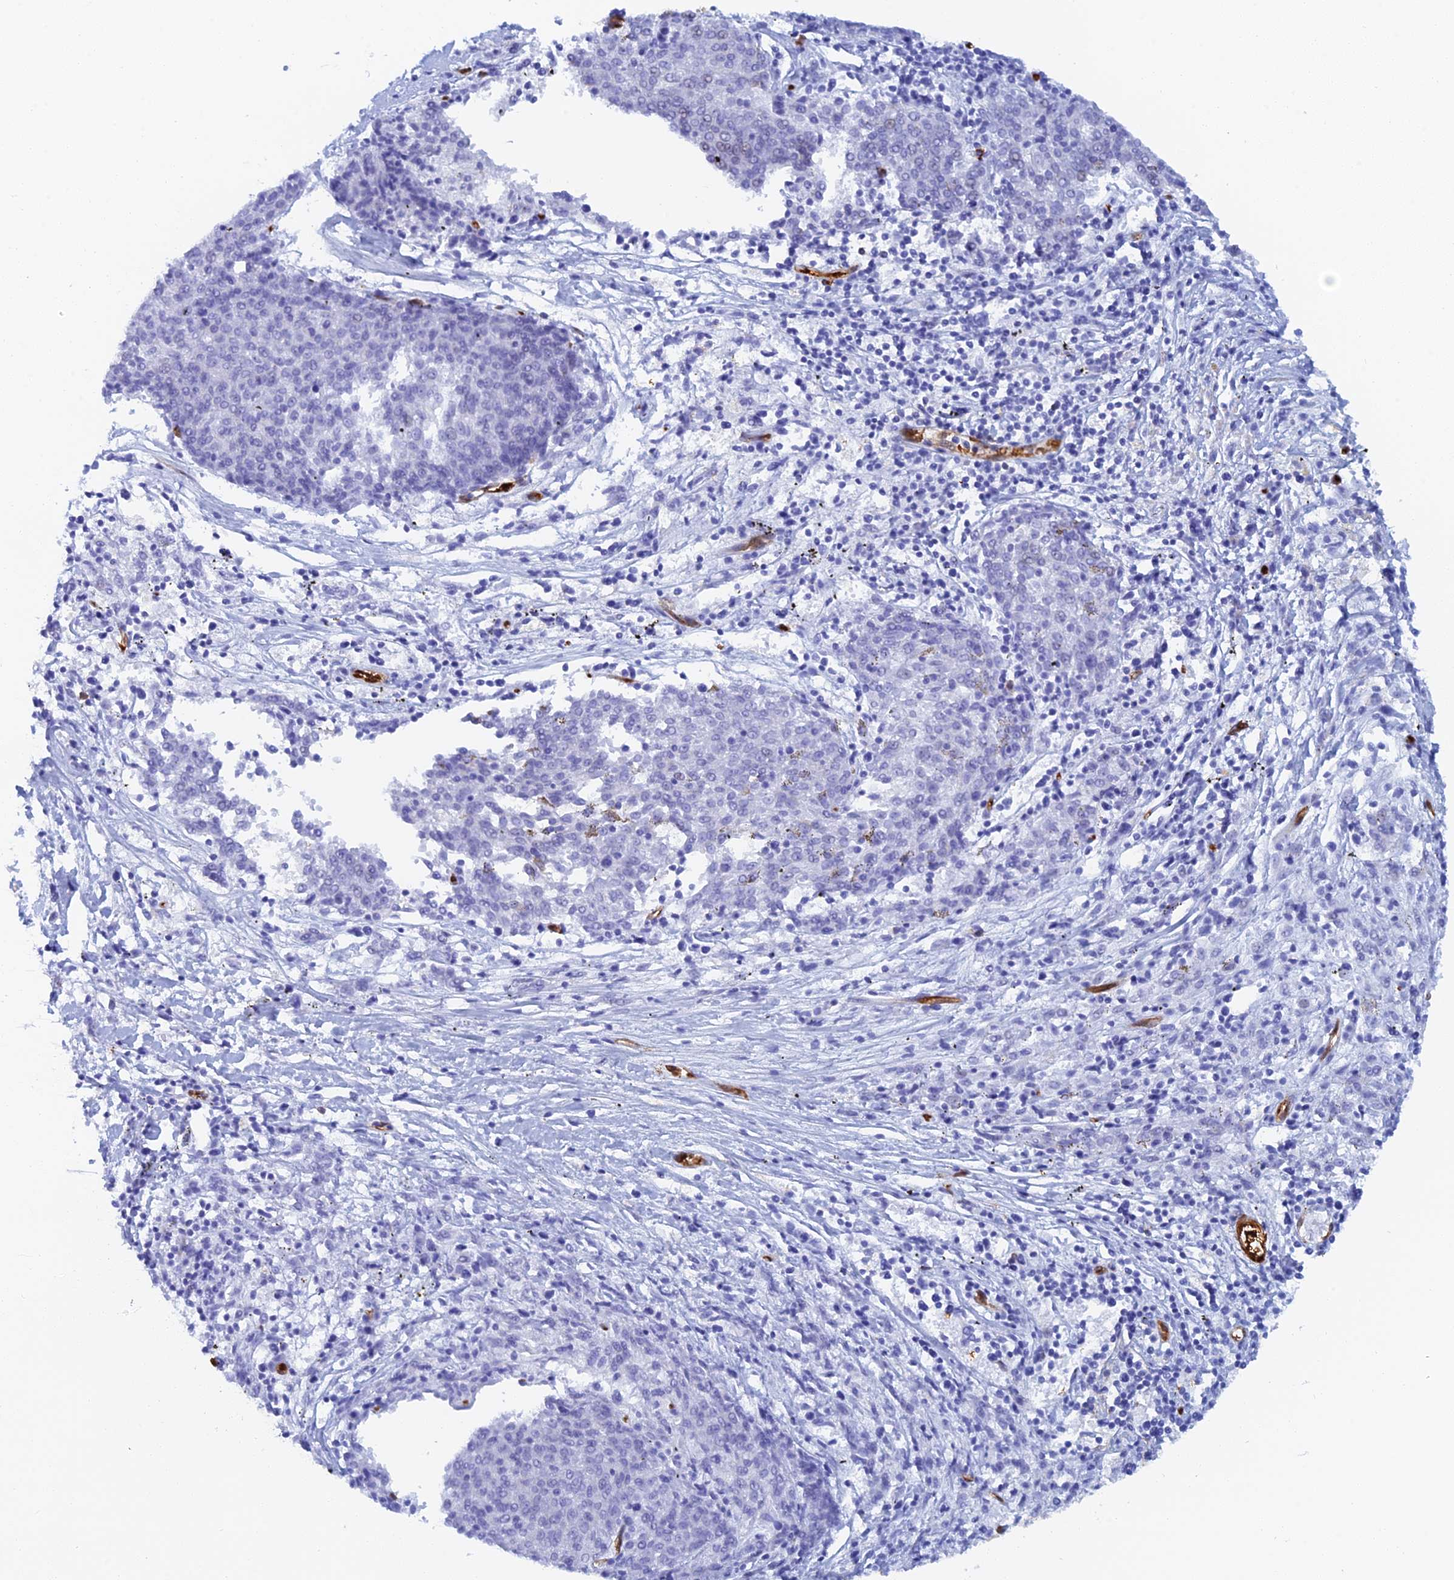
{"staining": {"intensity": "negative", "quantity": "none", "location": "none"}, "tissue": "melanoma", "cell_type": "Tumor cells", "image_type": "cancer", "snomed": [{"axis": "morphology", "description": "Malignant melanoma, NOS"}, {"axis": "topography", "description": "Skin"}], "caption": "Micrograph shows no protein positivity in tumor cells of malignant melanoma tissue.", "gene": "CRIP2", "patient": {"sex": "female", "age": 72}}